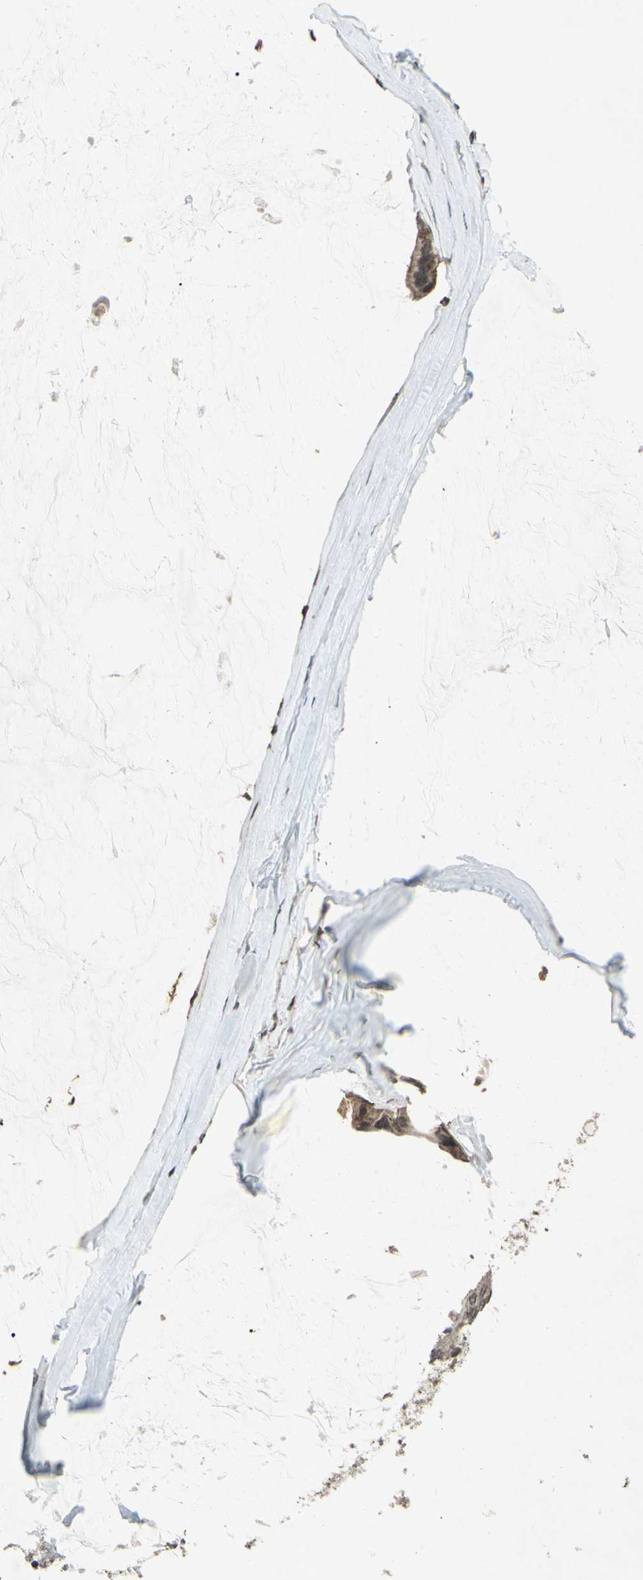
{"staining": {"intensity": "weak", "quantity": ">75%", "location": "cytoplasmic/membranous"}, "tissue": "ovarian cancer", "cell_type": "Tumor cells", "image_type": "cancer", "snomed": [{"axis": "morphology", "description": "Cystadenocarcinoma, mucinous, NOS"}, {"axis": "topography", "description": "Ovary"}], "caption": "A micrograph of human ovarian cancer (mucinous cystadenocarcinoma) stained for a protein displays weak cytoplasmic/membranous brown staining in tumor cells.", "gene": "BLNK", "patient": {"sex": "female", "age": 39}}